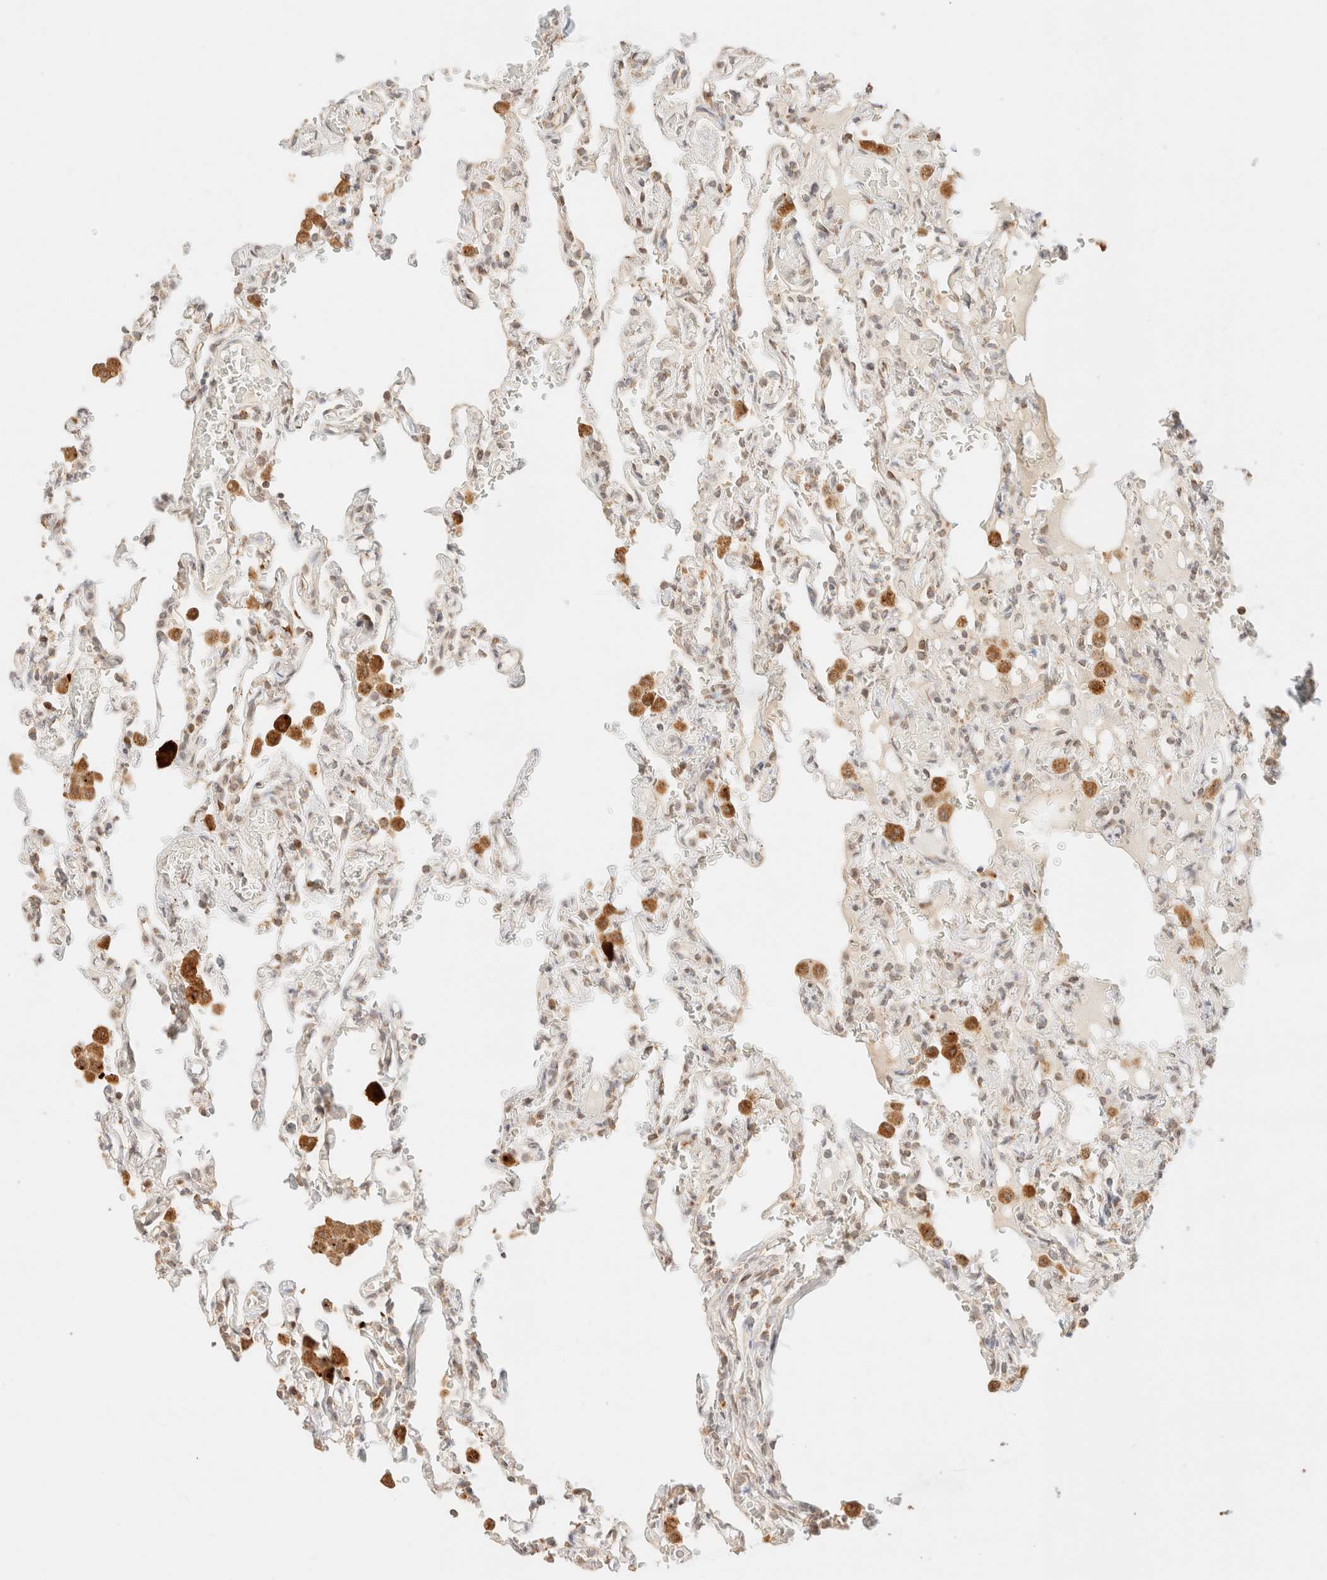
{"staining": {"intensity": "weak", "quantity": "25%-75%", "location": "cytoplasmic/membranous"}, "tissue": "lung", "cell_type": "Alveolar cells", "image_type": "normal", "snomed": [{"axis": "morphology", "description": "Normal tissue, NOS"}, {"axis": "topography", "description": "Lung"}], "caption": "Benign lung was stained to show a protein in brown. There is low levels of weak cytoplasmic/membranous expression in about 25%-75% of alveolar cells. The staining was performed using DAB to visualize the protein expression in brown, while the nuclei were stained in blue with hematoxylin (Magnification: 20x).", "gene": "TACO1", "patient": {"sex": "male", "age": 21}}